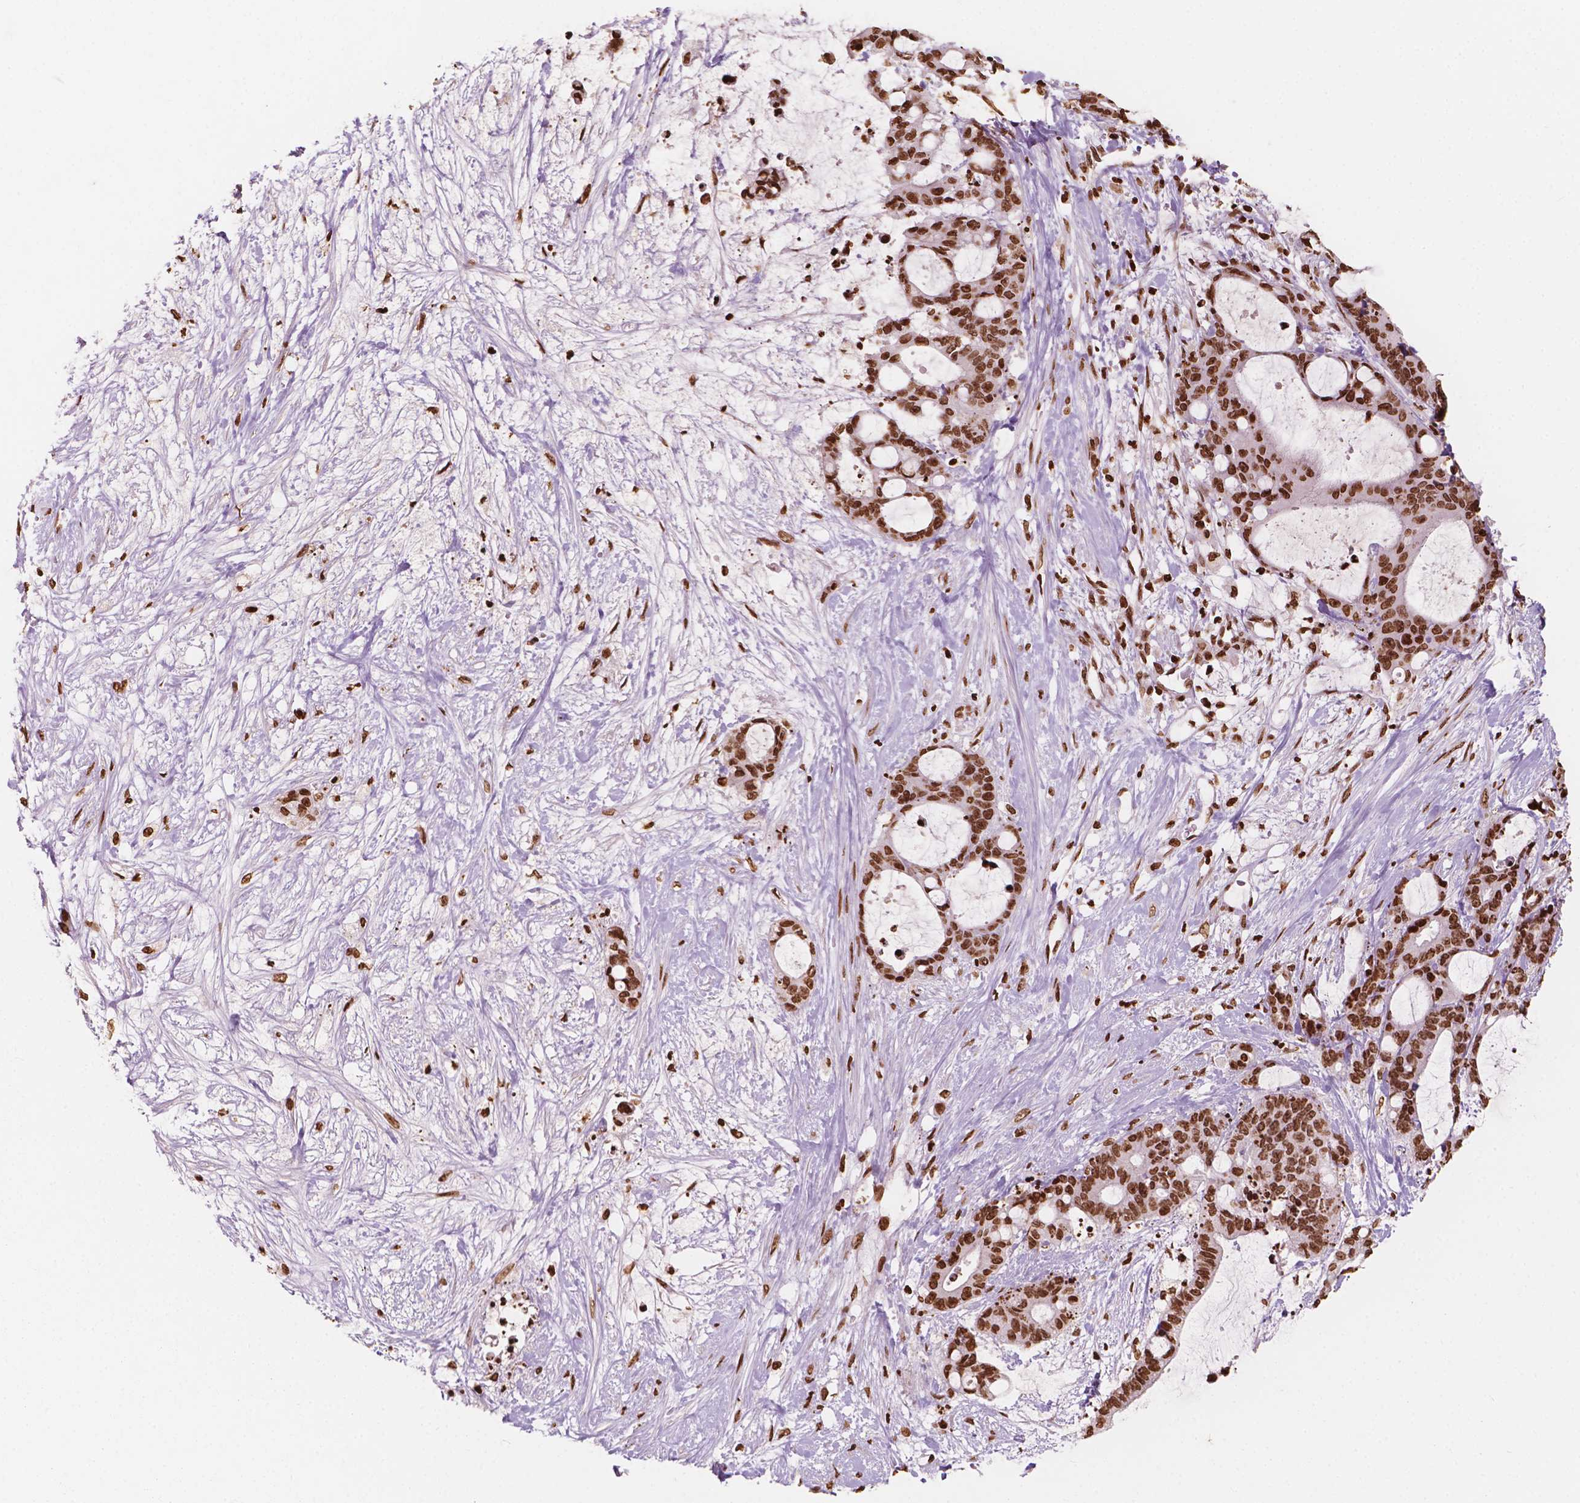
{"staining": {"intensity": "strong", "quantity": ">75%", "location": "nuclear"}, "tissue": "liver cancer", "cell_type": "Tumor cells", "image_type": "cancer", "snomed": [{"axis": "morphology", "description": "Normal tissue, NOS"}, {"axis": "morphology", "description": "Cholangiocarcinoma"}, {"axis": "topography", "description": "Liver"}, {"axis": "topography", "description": "Peripheral nerve tissue"}], "caption": "Liver cholangiocarcinoma stained with a brown dye displays strong nuclear positive positivity in about >75% of tumor cells.", "gene": "H3C7", "patient": {"sex": "female", "age": 73}}